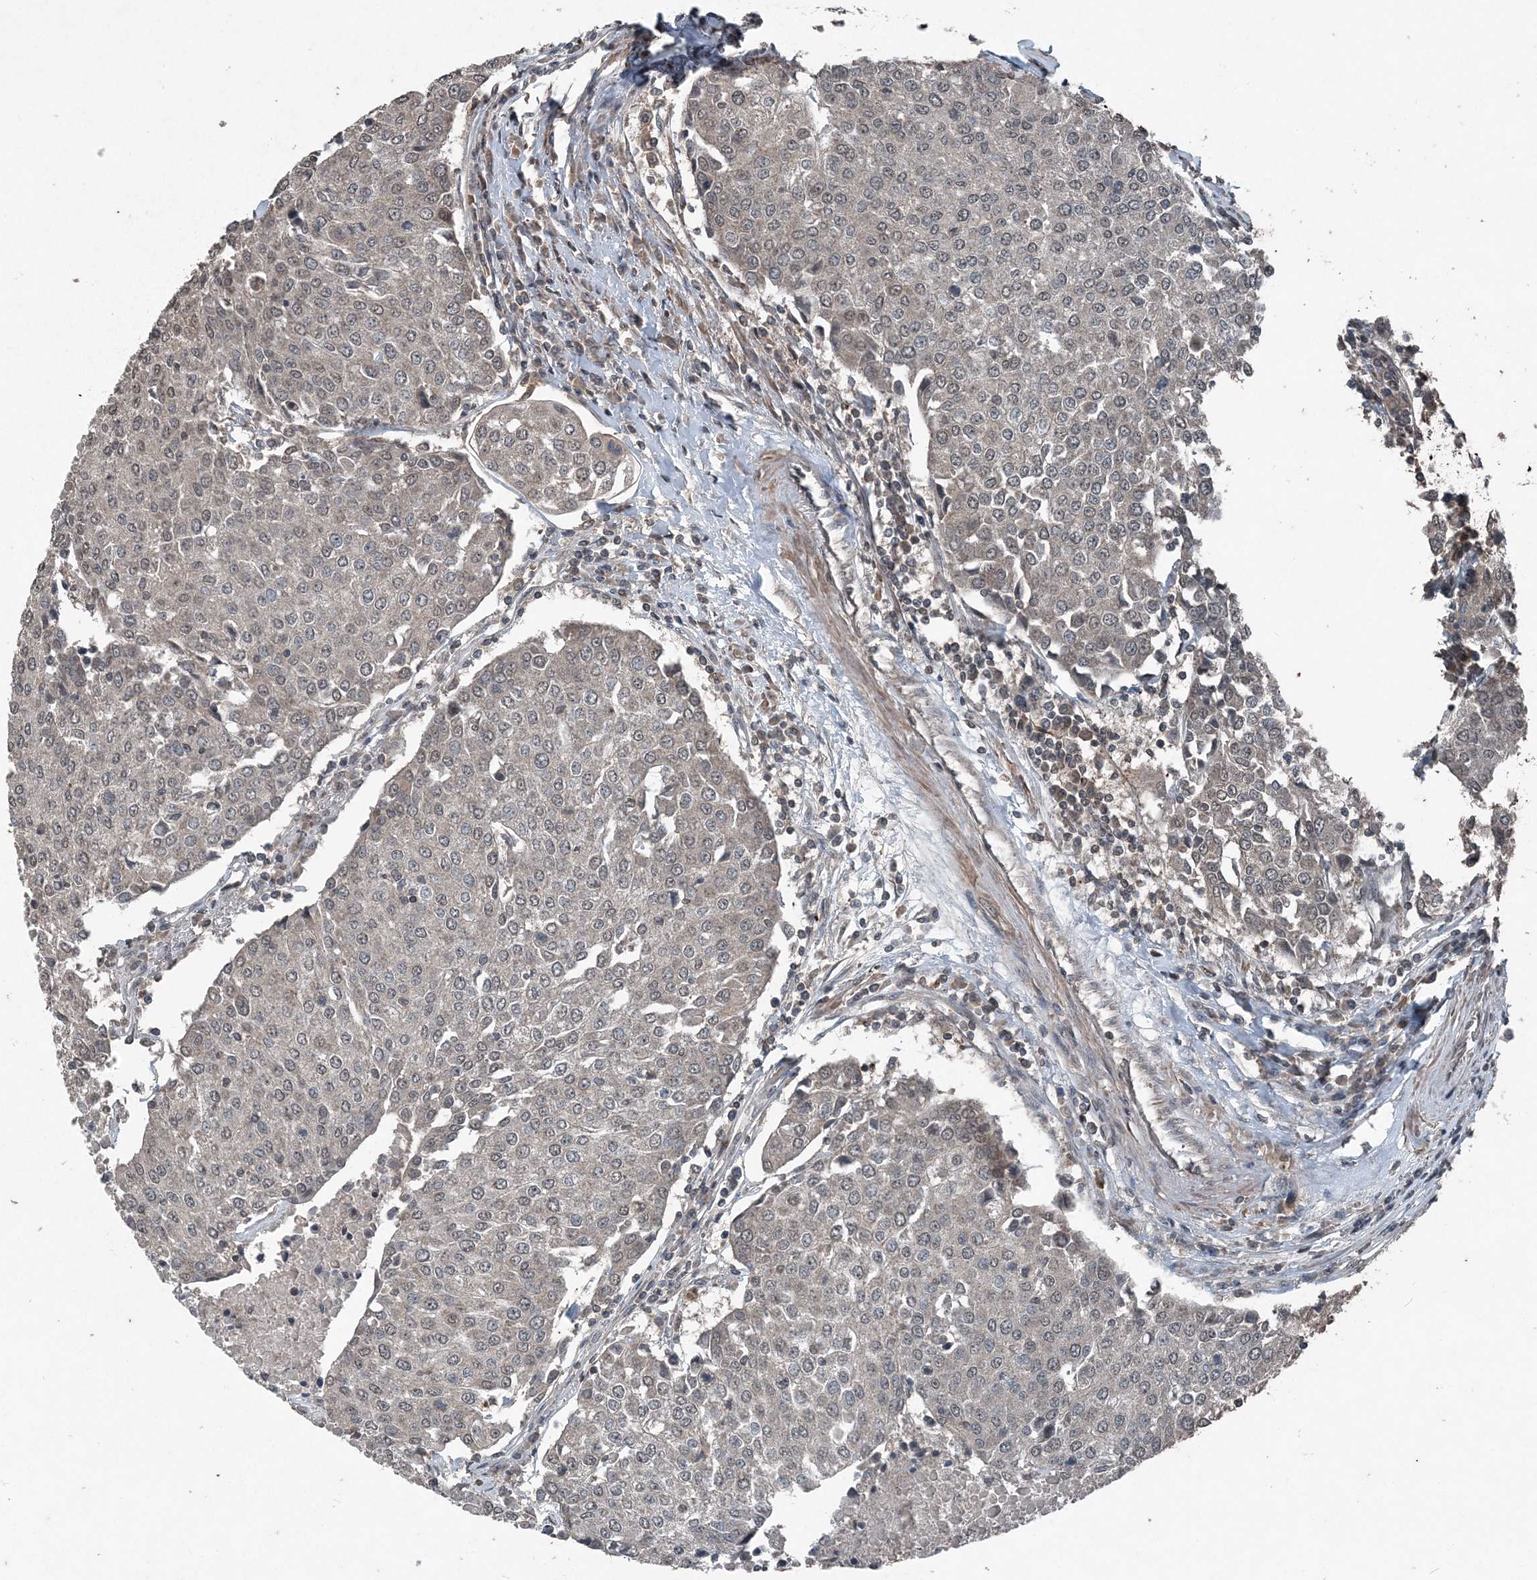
{"staining": {"intensity": "negative", "quantity": "none", "location": "none"}, "tissue": "urothelial cancer", "cell_type": "Tumor cells", "image_type": "cancer", "snomed": [{"axis": "morphology", "description": "Urothelial carcinoma, High grade"}, {"axis": "topography", "description": "Urinary bladder"}], "caption": "IHC photomicrograph of neoplastic tissue: human high-grade urothelial carcinoma stained with DAB (3,3'-diaminobenzidine) reveals no significant protein positivity in tumor cells.", "gene": "CFL1", "patient": {"sex": "female", "age": 85}}